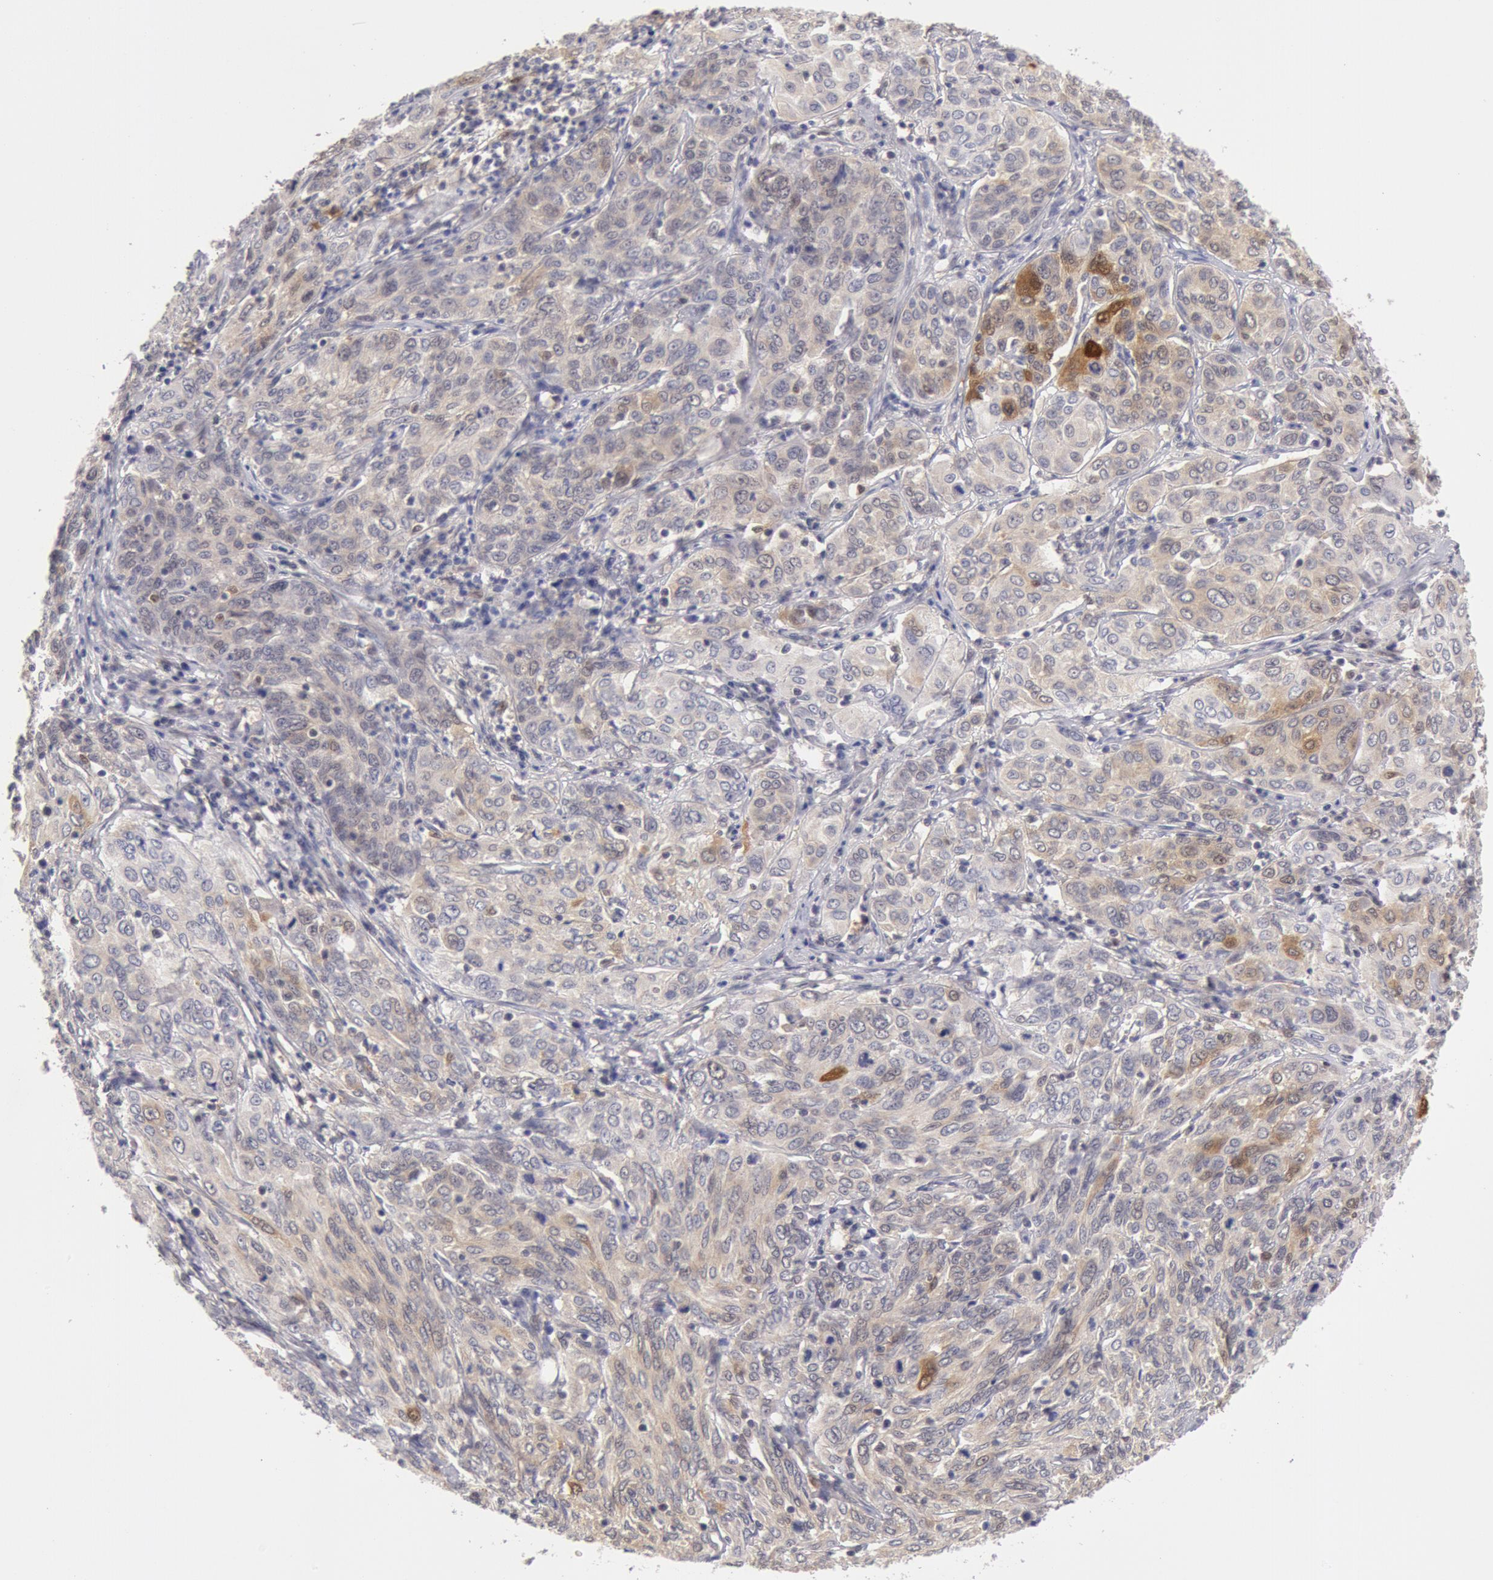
{"staining": {"intensity": "negative", "quantity": "none", "location": "none"}, "tissue": "cervical cancer", "cell_type": "Tumor cells", "image_type": "cancer", "snomed": [{"axis": "morphology", "description": "Squamous cell carcinoma, NOS"}, {"axis": "topography", "description": "Cervix"}], "caption": "Micrograph shows no significant protein staining in tumor cells of cervical cancer (squamous cell carcinoma).", "gene": "TXNRD1", "patient": {"sex": "female", "age": 38}}